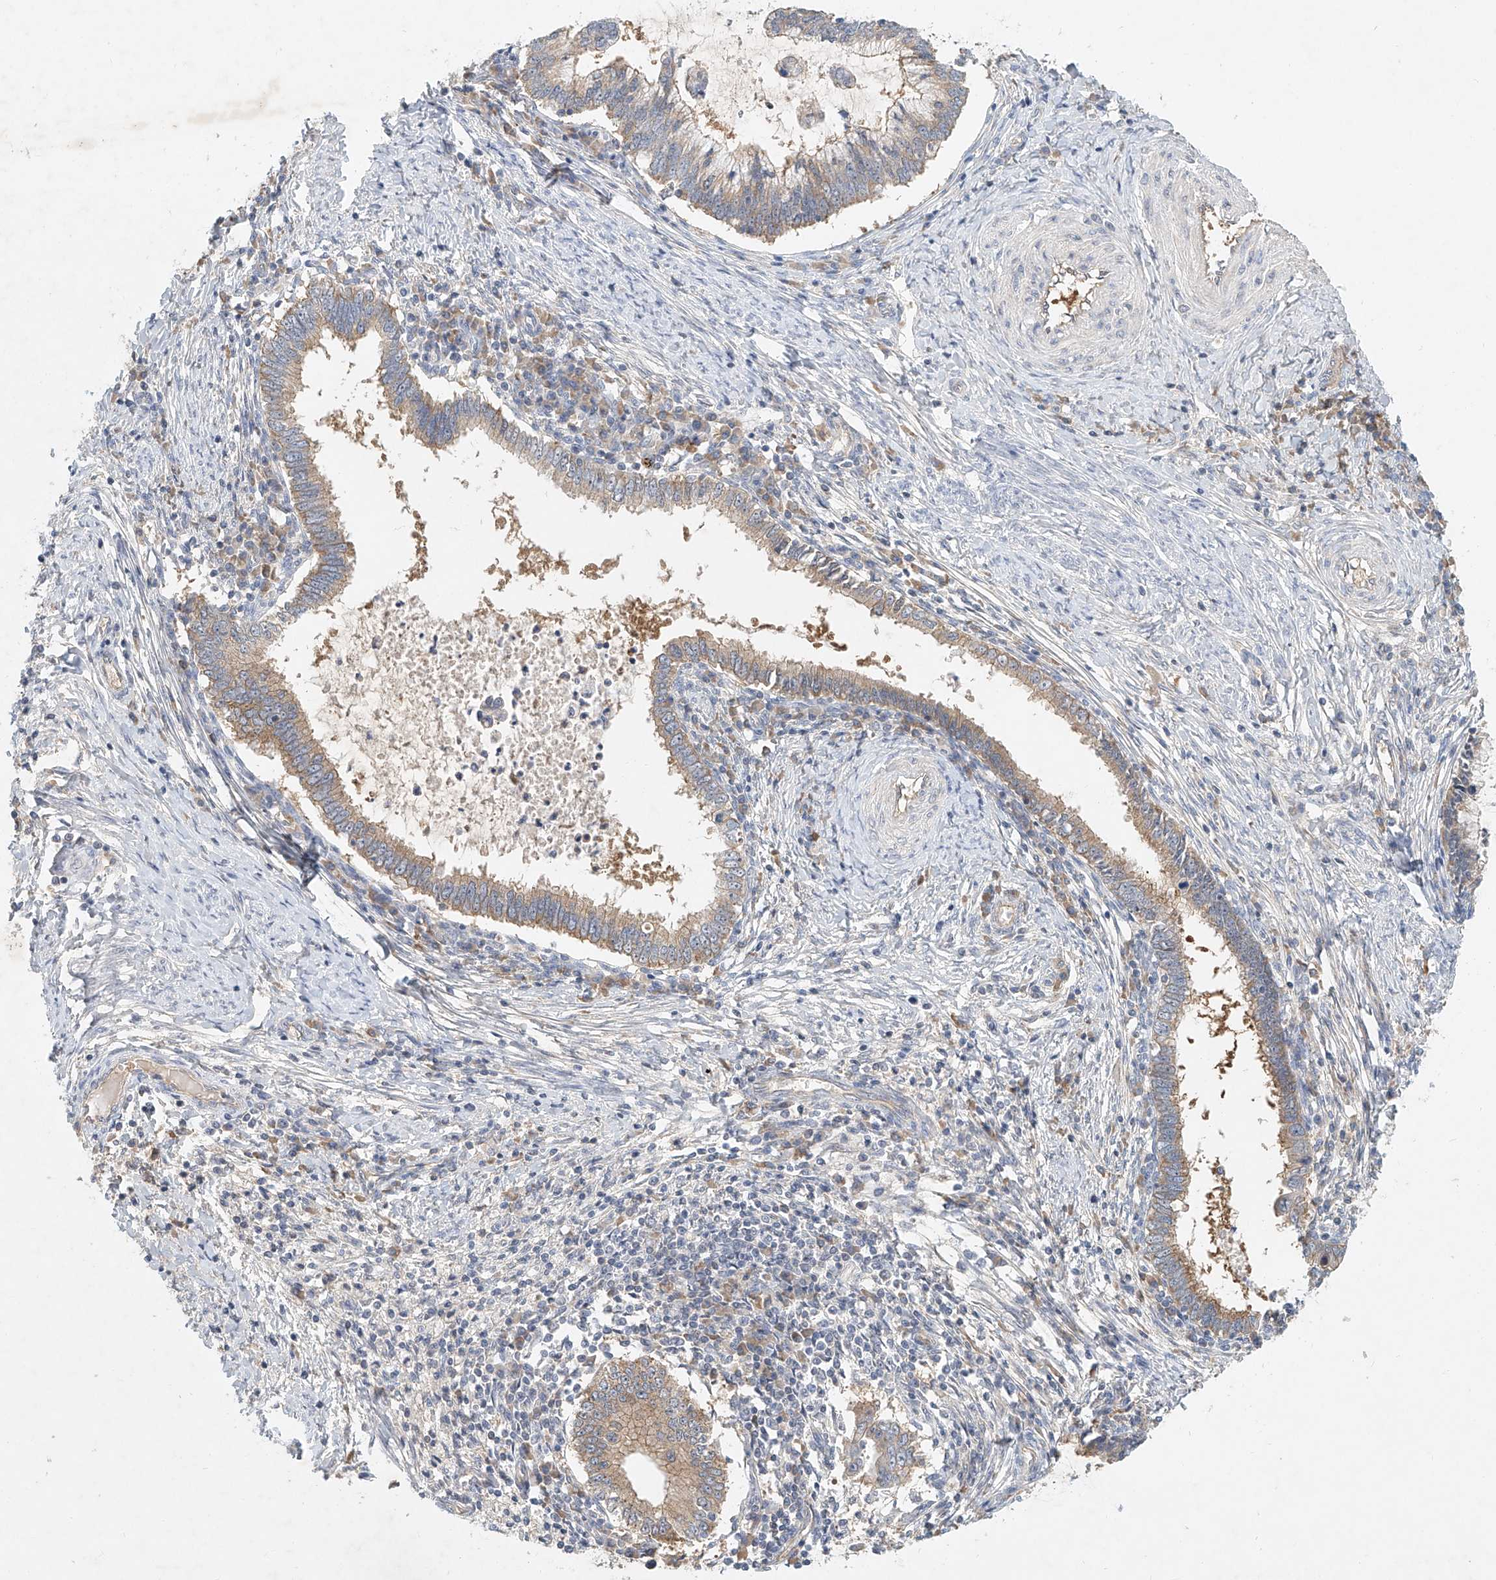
{"staining": {"intensity": "weak", "quantity": ">75%", "location": "cytoplasmic/membranous"}, "tissue": "cervical cancer", "cell_type": "Tumor cells", "image_type": "cancer", "snomed": [{"axis": "morphology", "description": "Adenocarcinoma, NOS"}, {"axis": "topography", "description": "Cervix"}], "caption": "Cervical adenocarcinoma tissue displays weak cytoplasmic/membranous staining in about >75% of tumor cells, visualized by immunohistochemistry. The staining was performed using DAB to visualize the protein expression in brown, while the nuclei were stained in blue with hematoxylin (Magnification: 20x).", "gene": "CARMIL1", "patient": {"sex": "female", "age": 36}}